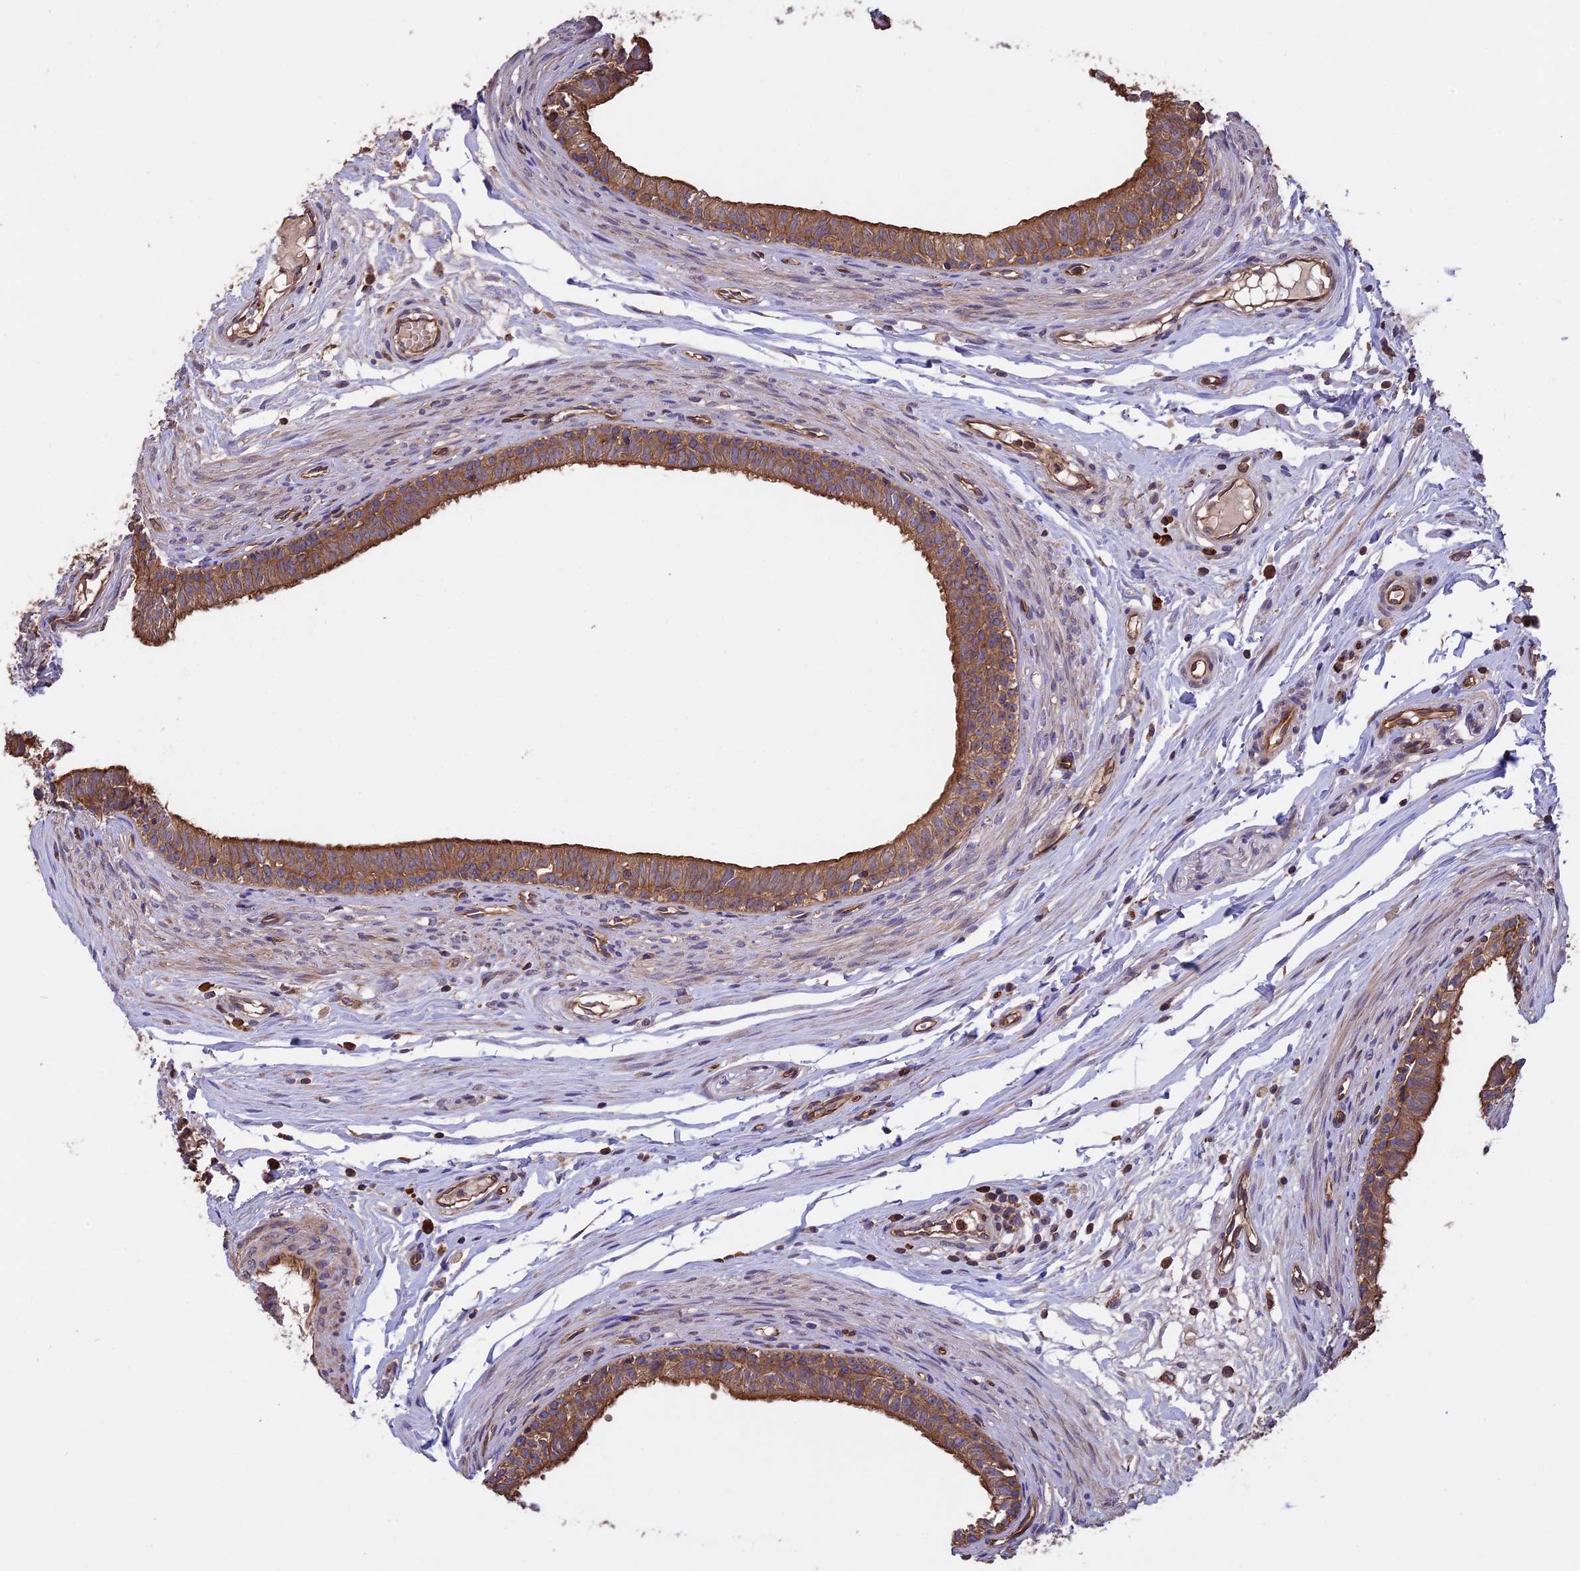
{"staining": {"intensity": "moderate", "quantity": ">75%", "location": "cytoplasmic/membranous"}, "tissue": "epididymis", "cell_type": "Glandular cells", "image_type": "normal", "snomed": [{"axis": "morphology", "description": "Normal tissue, NOS"}, {"axis": "topography", "description": "Epididymis, spermatic cord, NOS"}], "caption": "DAB (3,3'-diaminobenzidine) immunohistochemical staining of unremarkable epididymis shows moderate cytoplasmic/membranous protein staining in about >75% of glandular cells. (DAB (3,3'-diaminobenzidine) = brown stain, brightfield microscopy at high magnification).", "gene": "GAS8", "patient": {"sex": "male", "age": 22}}